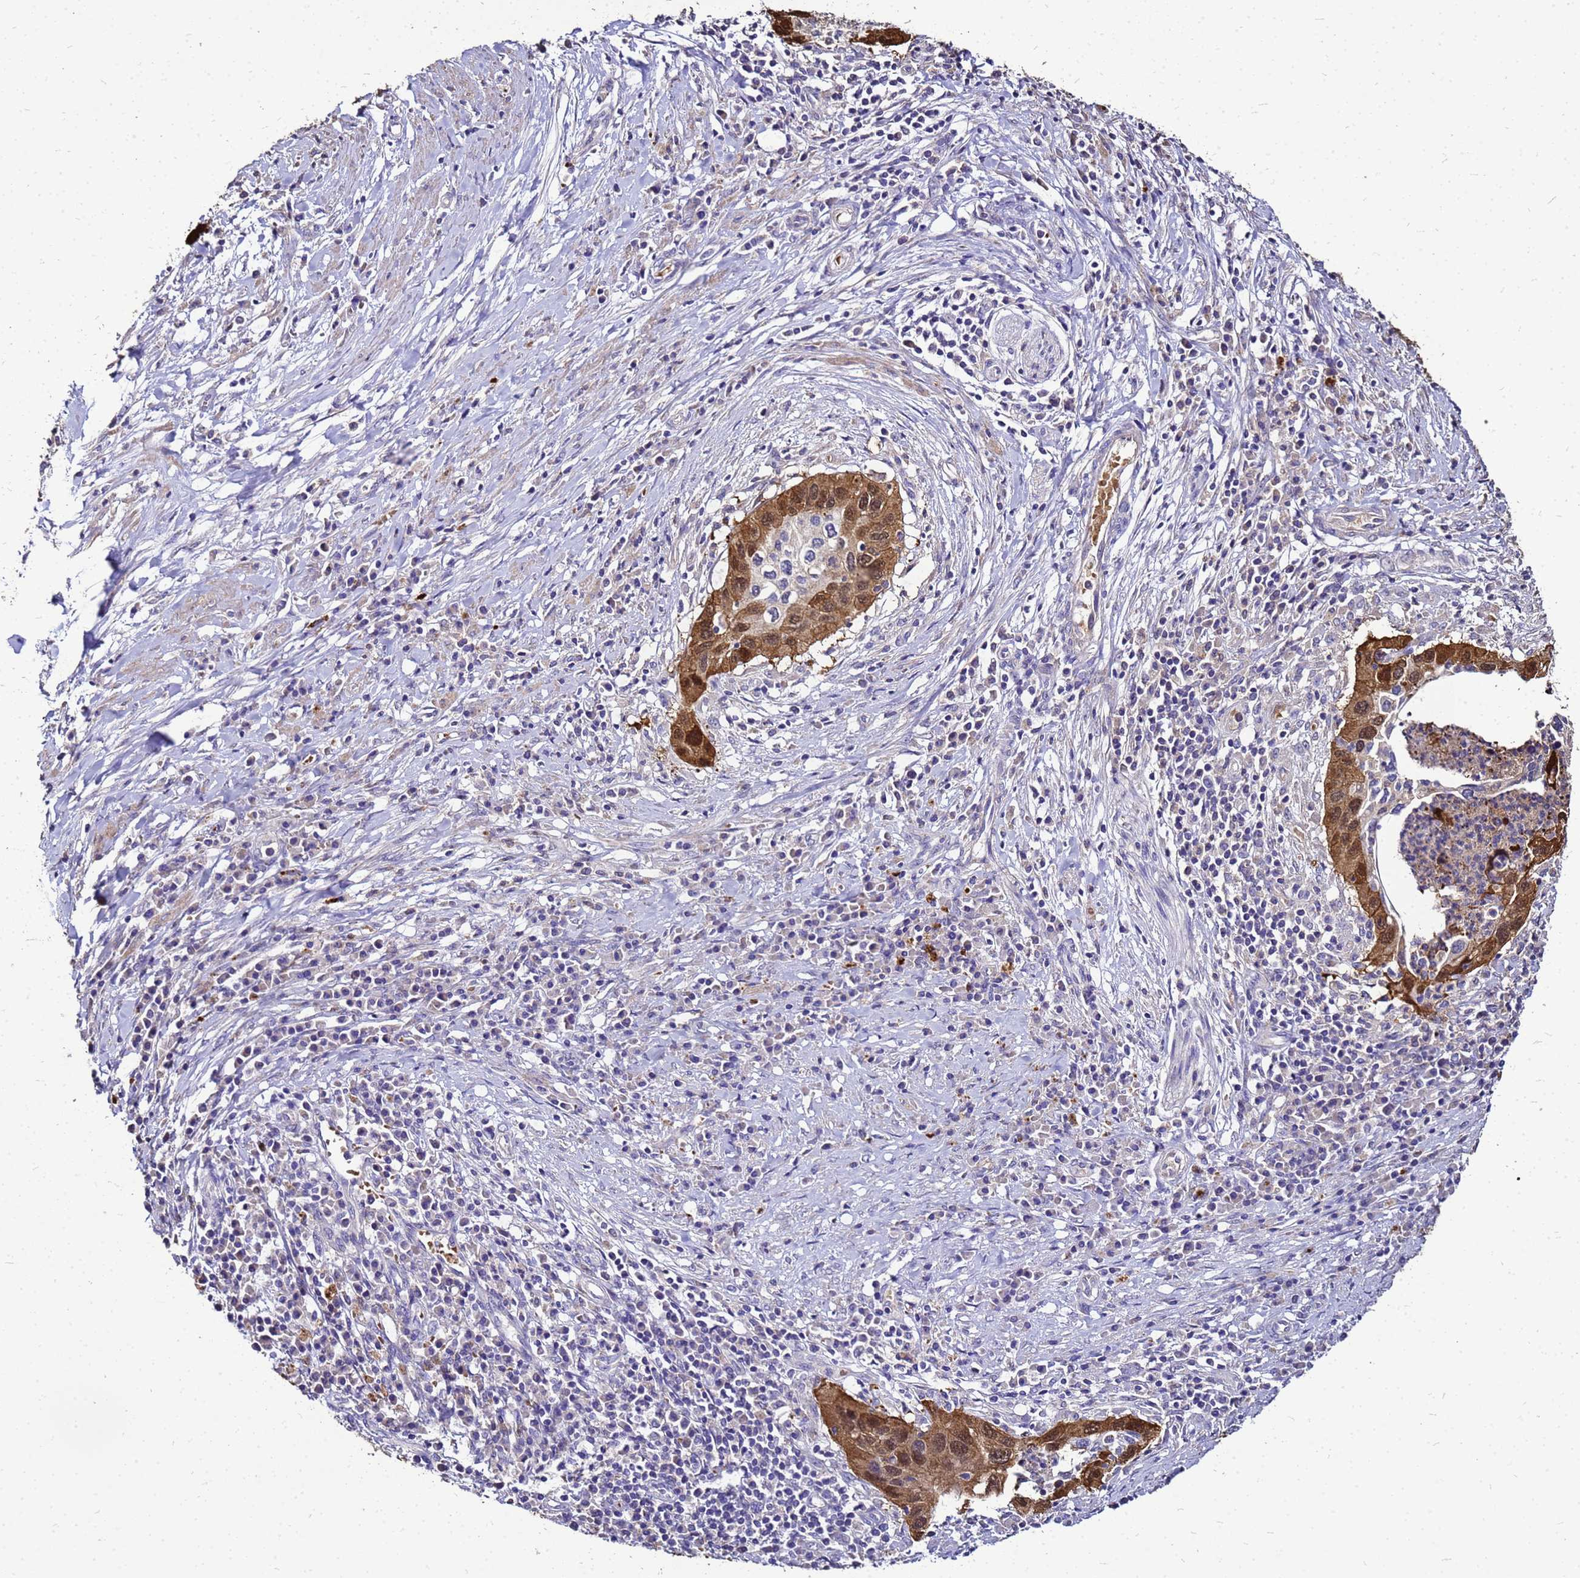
{"staining": {"intensity": "moderate", "quantity": "25%-75%", "location": "cytoplasmic/membranous,nuclear"}, "tissue": "cervical cancer", "cell_type": "Tumor cells", "image_type": "cancer", "snomed": [{"axis": "morphology", "description": "Squamous cell carcinoma, NOS"}, {"axis": "topography", "description": "Cervix"}], "caption": "Human squamous cell carcinoma (cervical) stained for a protein (brown) exhibits moderate cytoplasmic/membranous and nuclear positive positivity in approximately 25%-75% of tumor cells.", "gene": "S100A2", "patient": {"sex": "female", "age": 38}}